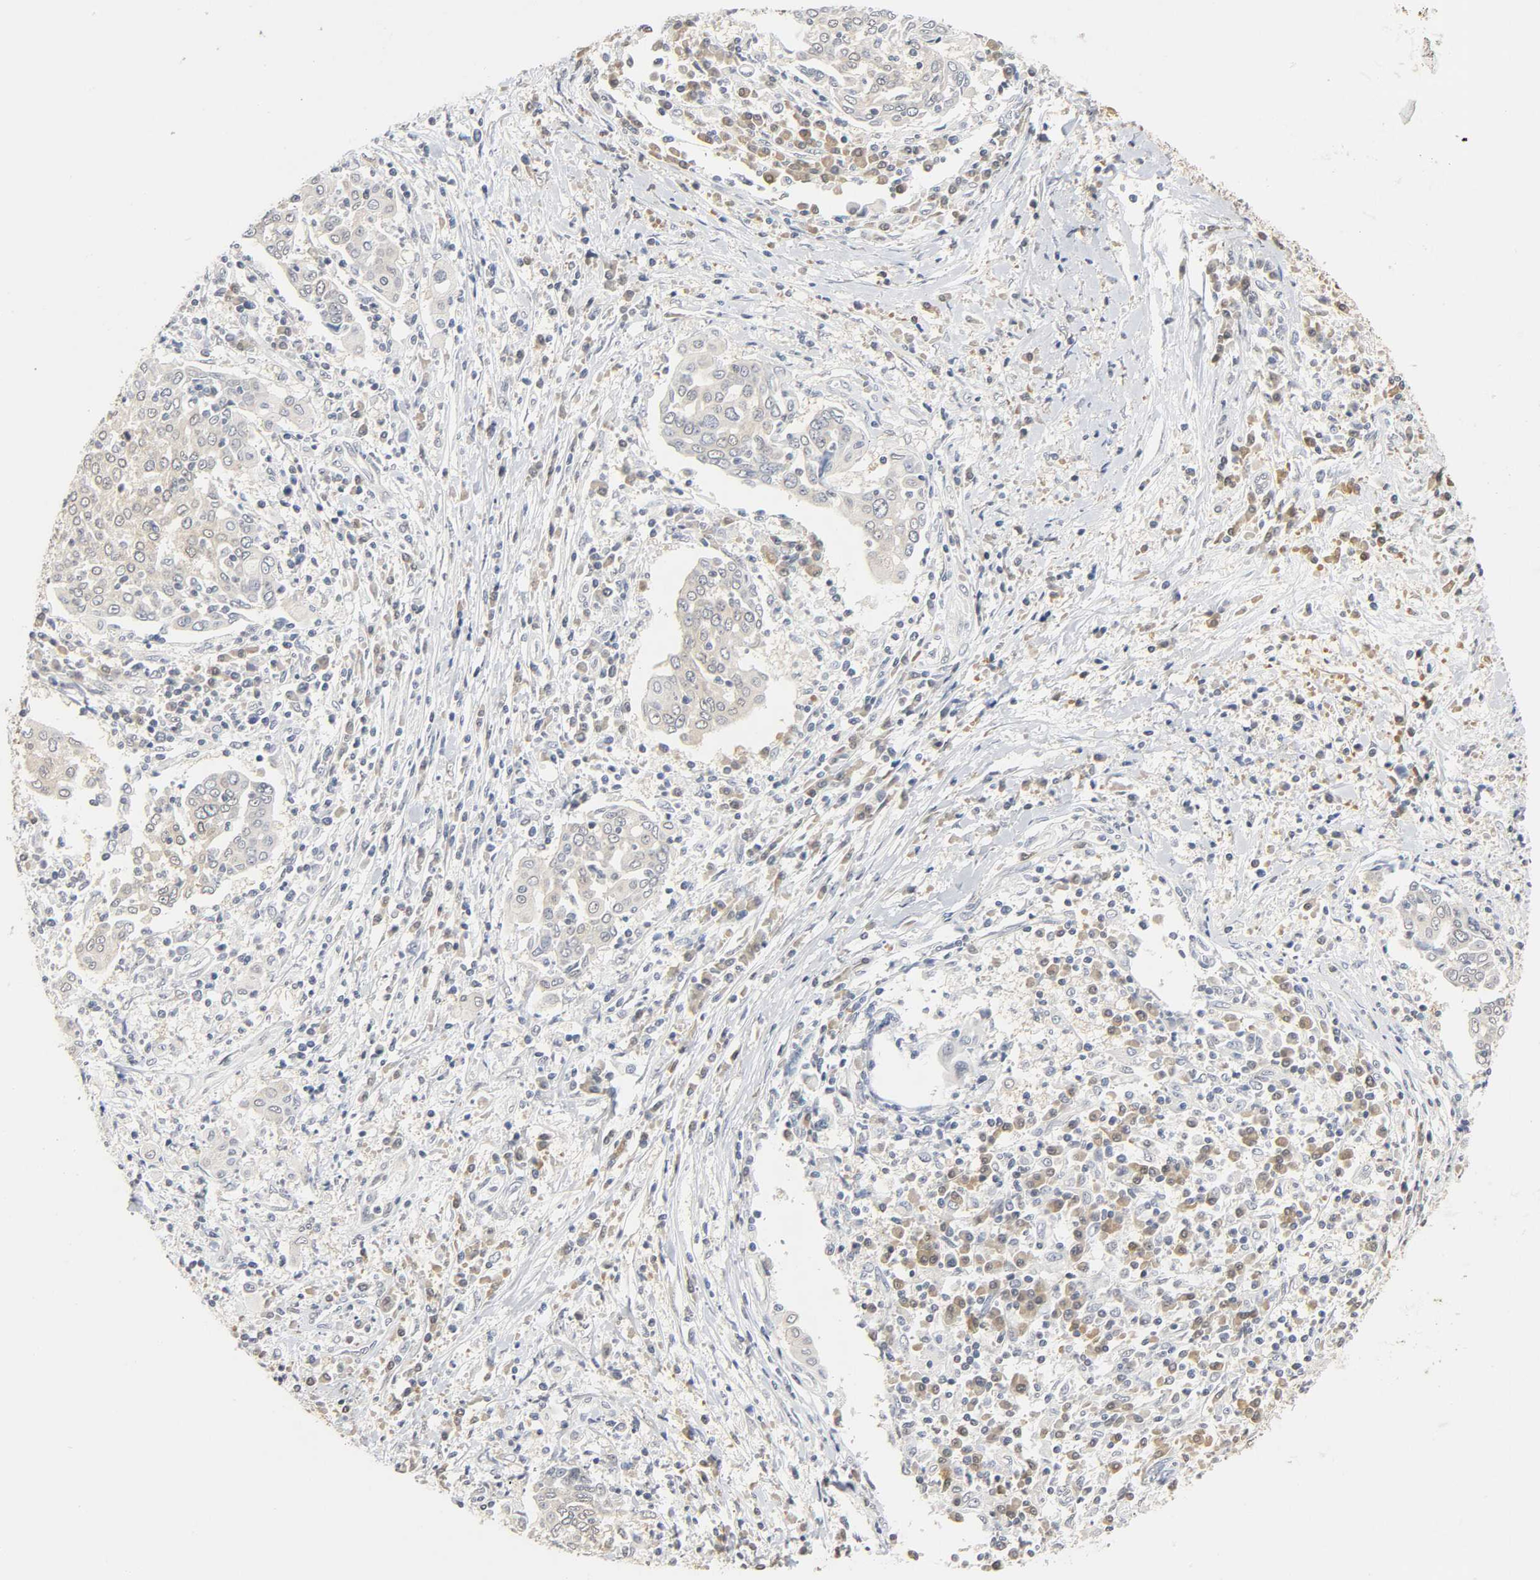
{"staining": {"intensity": "weak", "quantity": "25%-75%", "location": "cytoplasmic/membranous"}, "tissue": "cervical cancer", "cell_type": "Tumor cells", "image_type": "cancer", "snomed": [{"axis": "morphology", "description": "Squamous cell carcinoma, NOS"}, {"axis": "topography", "description": "Cervix"}], "caption": "Tumor cells display low levels of weak cytoplasmic/membranous expression in about 25%-75% of cells in squamous cell carcinoma (cervical).", "gene": "MIF", "patient": {"sex": "female", "age": 40}}